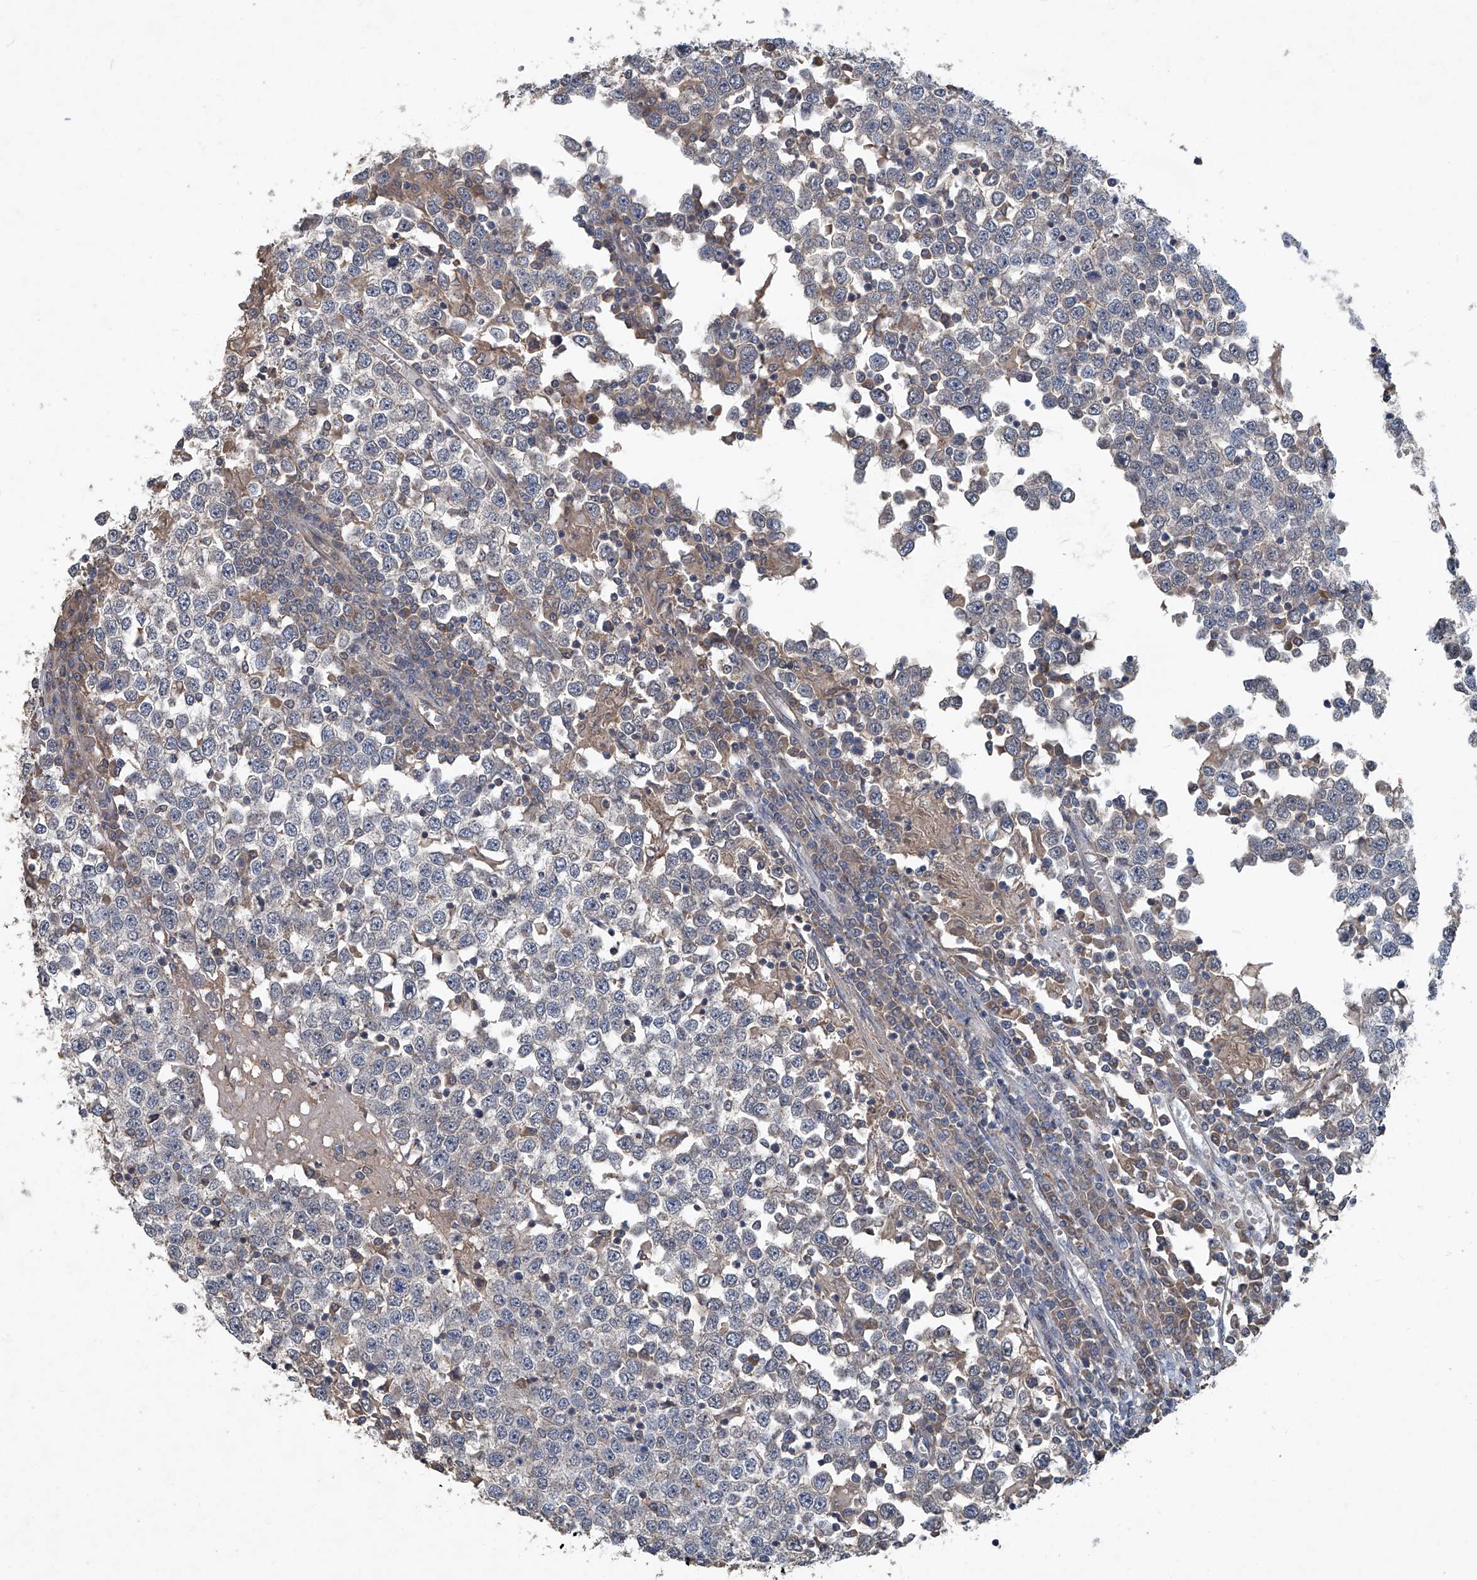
{"staining": {"intensity": "negative", "quantity": "none", "location": "none"}, "tissue": "testis cancer", "cell_type": "Tumor cells", "image_type": "cancer", "snomed": [{"axis": "morphology", "description": "Seminoma, NOS"}, {"axis": "topography", "description": "Testis"}], "caption": "Tumor cells show no significant positivity in testis cancer.", "gene": "ANKRD34A", "patient": {"sex": "male", "age": 65}}